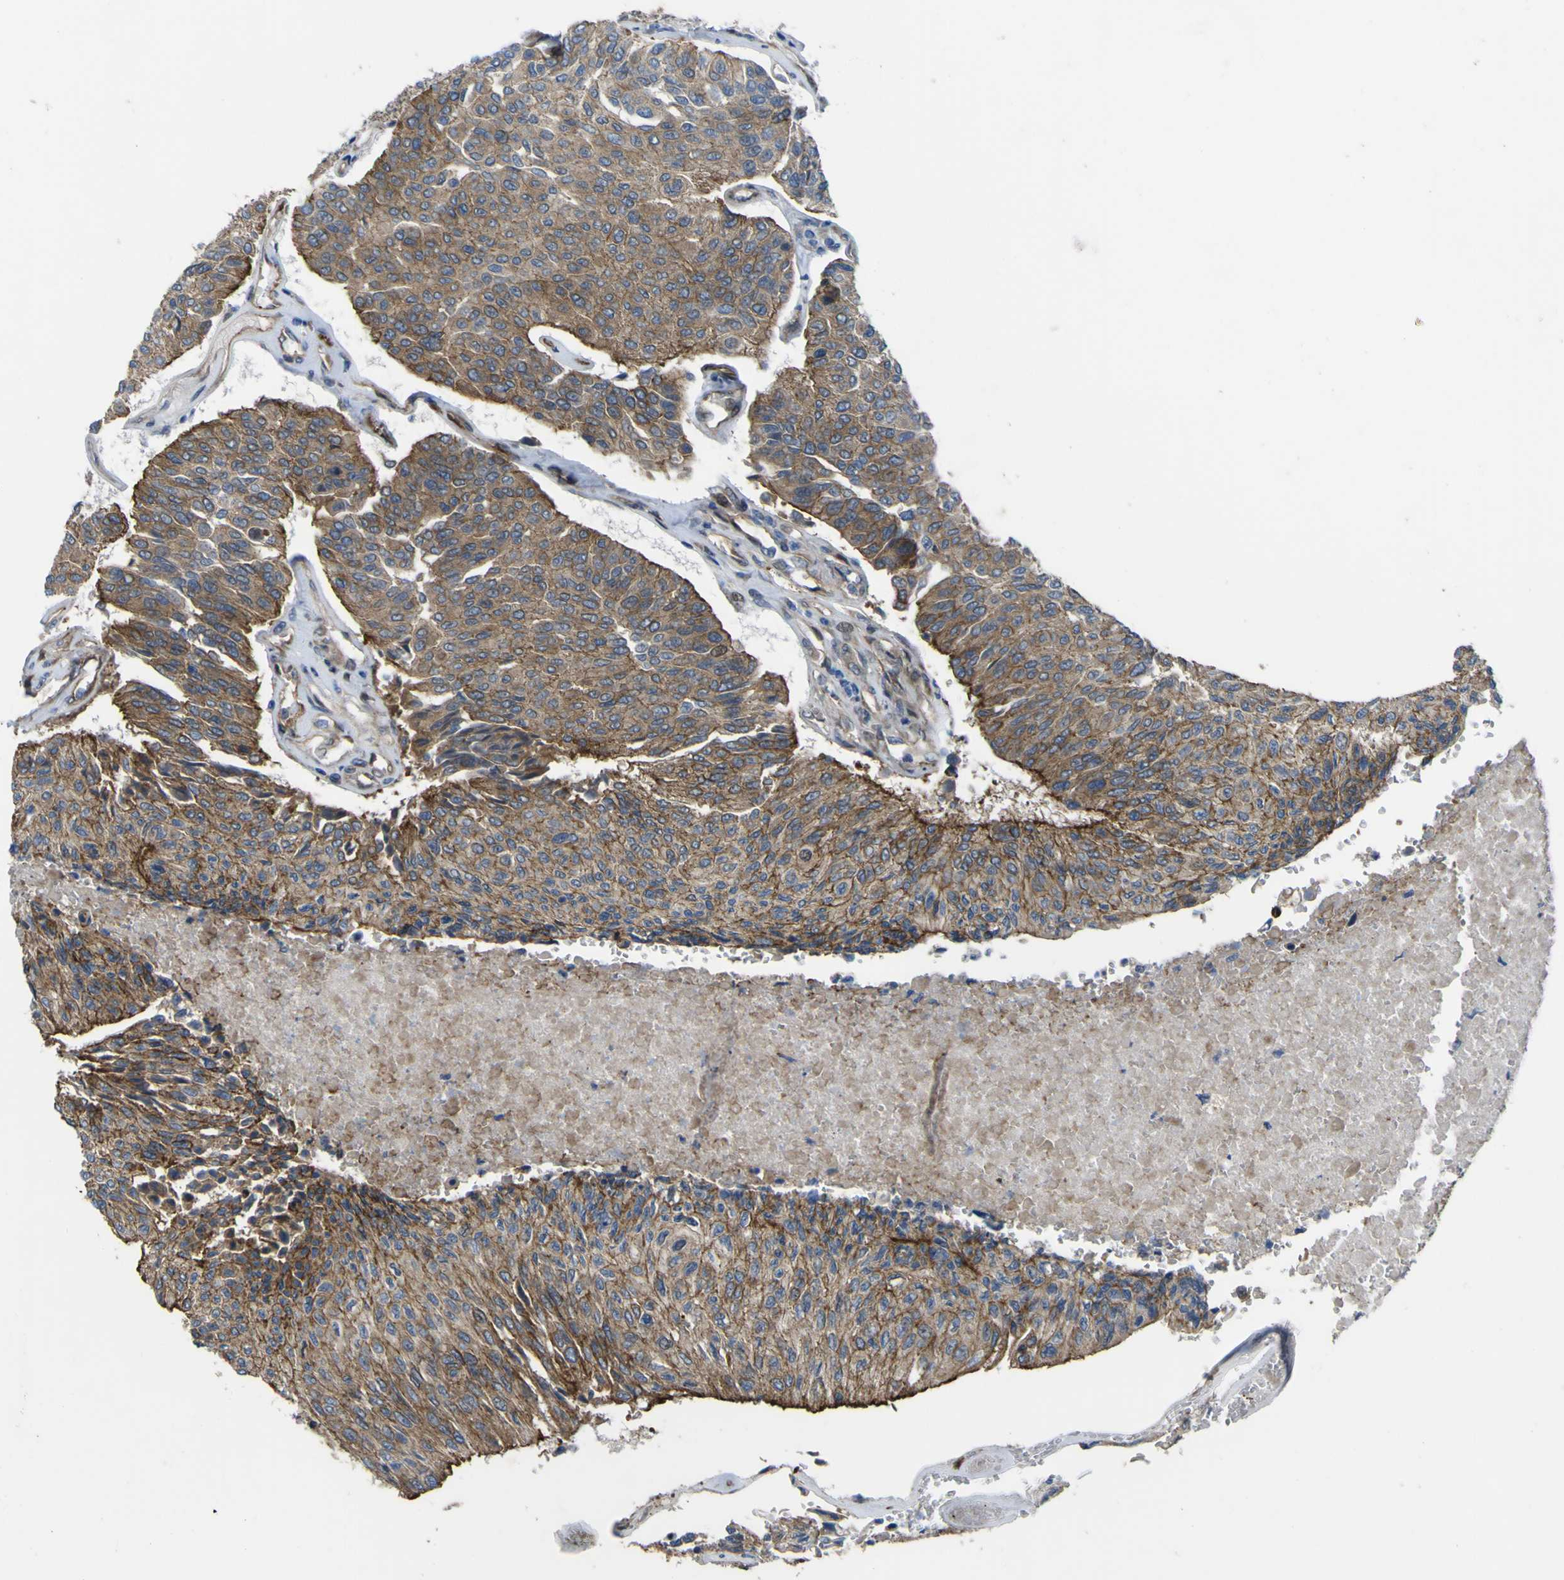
{"staining": {"intensity": "moderate", "quantity": "25%-75%", "location": "cytoplasmic/membranous"}, "tissue": "urothelial cancer", "cell_type": "Tumor cells", "image_type": "cancer", "snomed": [{"axis": "morphology", "description": "Urothelial carcinoma, High grade"}, {"axis": "topography", "description": "Urinary bladder"}], "caption": "High-power microscopy captured an immunohistochemistry image of high-grade urothelial carcinoma, revealing moderate cytoplasmic/membranous expression in approximately 25%-75% of tumor cells.", "gene": "FBXO30", "patient": {"sex": "male", "age": 66}}